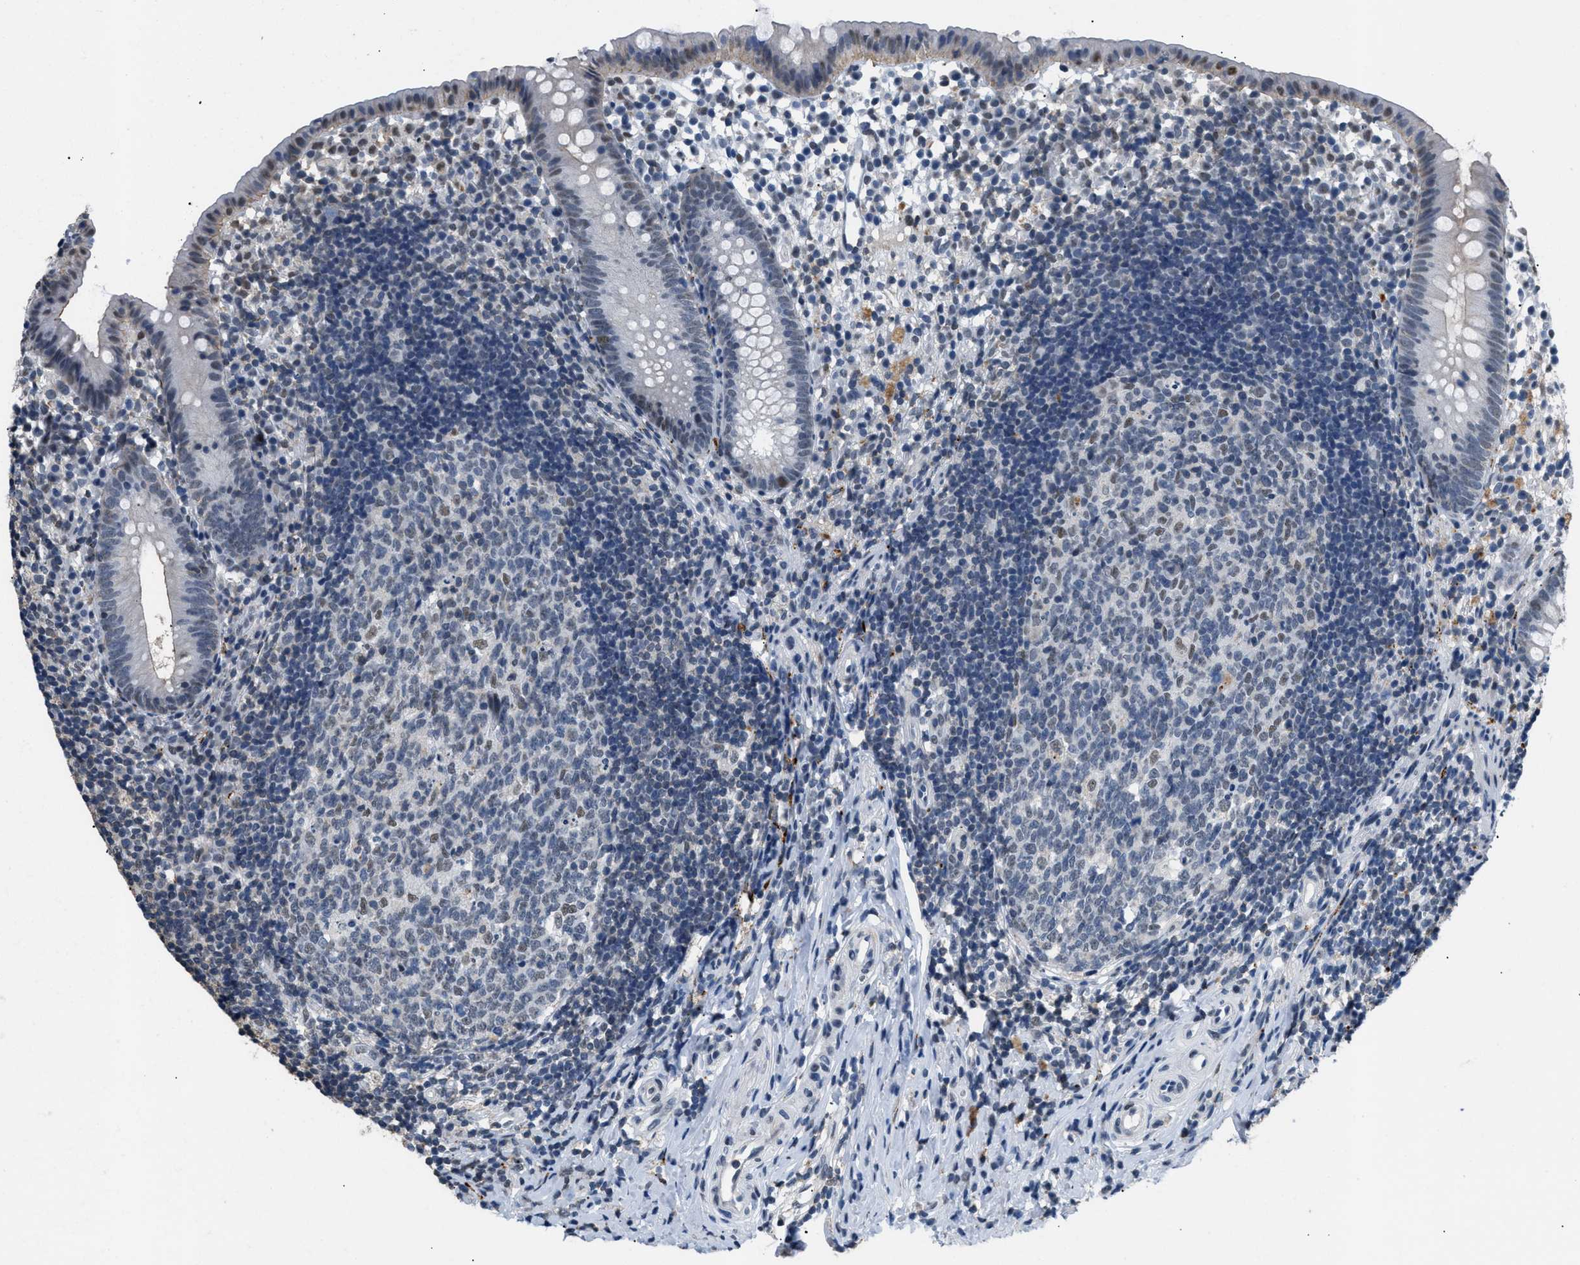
{"staining": {"intensity": "weak", "quantity": "<25%", "location": "cytoplasmic/membranous"}, "tissue": "appendix", "cell_type": "Glandular cells", "image_type": "normal", "snomed": [{"axis": "morphology", "description": "Normal tissue, NOS"}, {"axis": "topography", "description": "Appendix"}], "caption": "The immunohistochemistry (IHC) micrograph has no significant staining in glandular cells of appendix.", "gene": "KCNC3", "patient": {"sex": "female", "age": 20}}